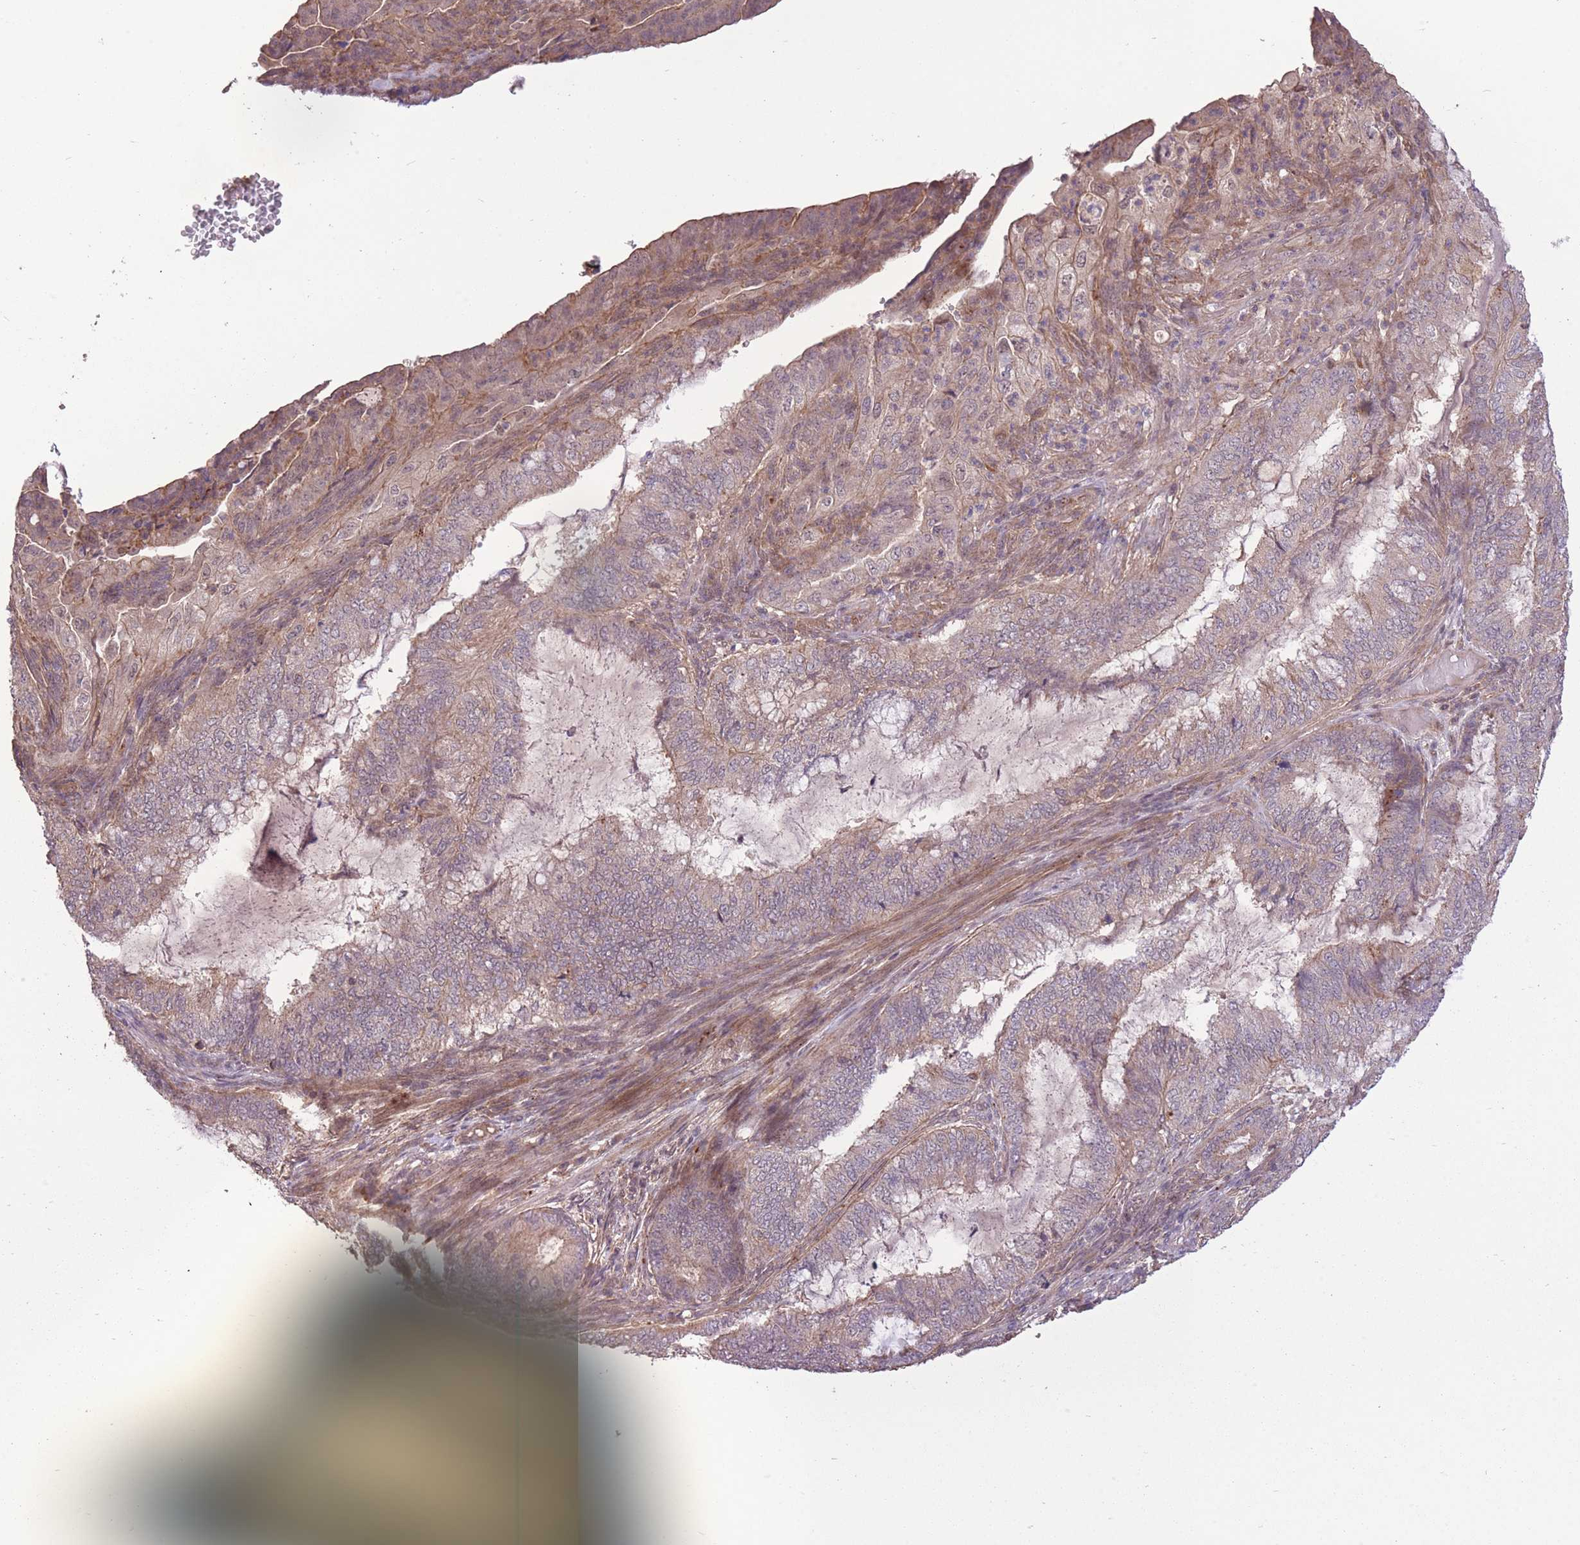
{"staining": {"intensity": "weak", "quantity": "25%-75%", "location": "cytoplasmic/membranous"}, "tissue": "endometrial cancer", "cell_type": "Tumor cells", "image_type": "cancer", "snomed": [{"axis": "morphology", "description": "Adenocarcinoma, NOS"}, {"axis": "topography", "description": "Endometrium"}], "caption": "Human endometrial cancer (adenocarcinoma) stained with a protein marker exhibits weak staining in tumor cells.", "gene": "POLR3F", "patient": {"sex": "female", "age": 51}}